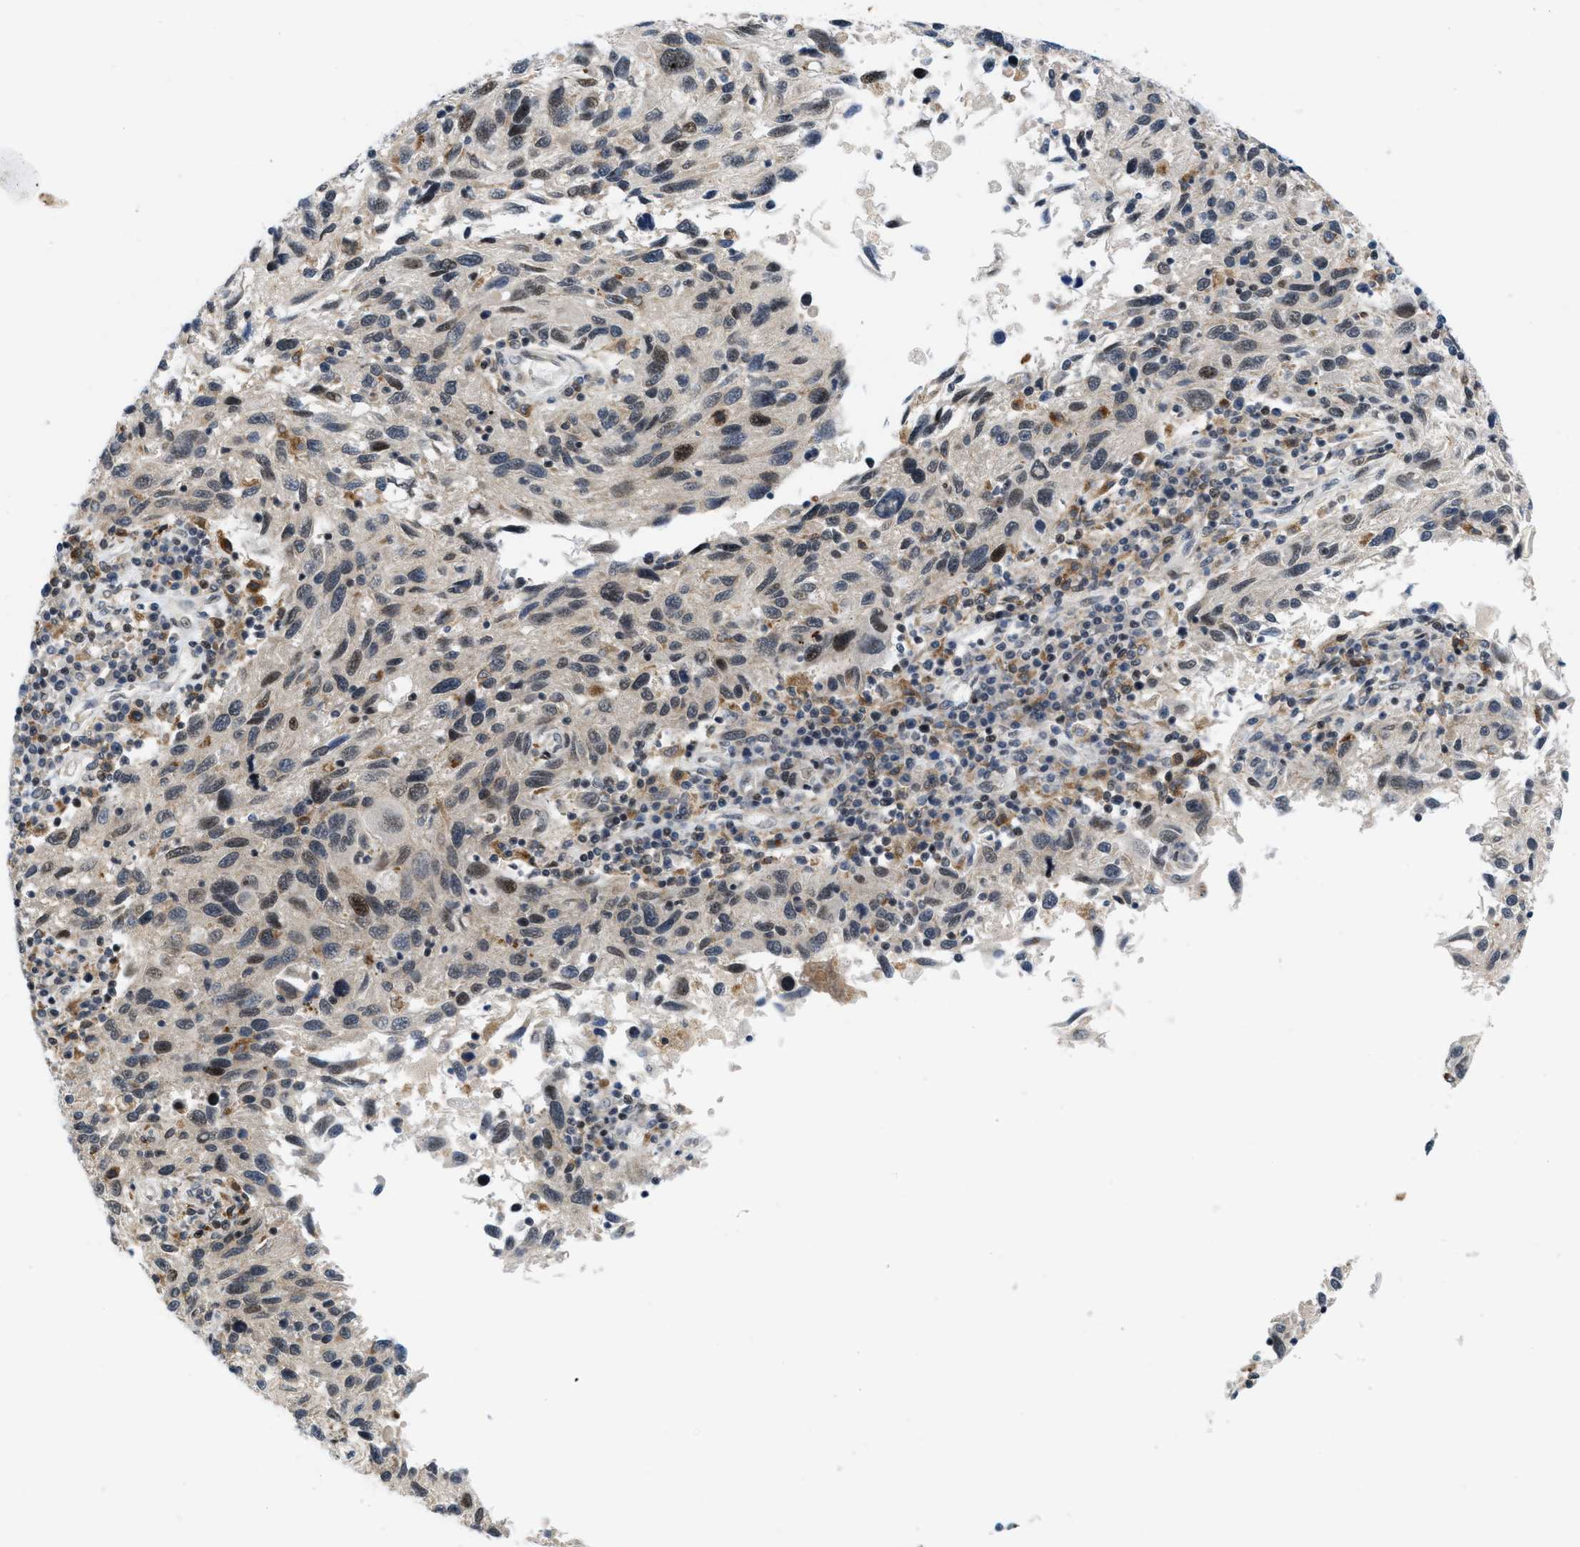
{"staining": {"intensity": "moderate", "quantity": "25%-75%", "location": "nuclear"}, "tissue": "melanoma", "cell_type": "Tumor cells", "image_type": "cancer", "snomed": [{"axis": "morphology", "description": "Malignant melanoma, NOS"}, {"axis": "topography", "description": "Skin"}], "caption": "A brown stain shows moderate nuclear positivity of a protein in human melanoma tumor cells.", "gene": "ING1", "patient": {"sex": "male", "age": 53}}